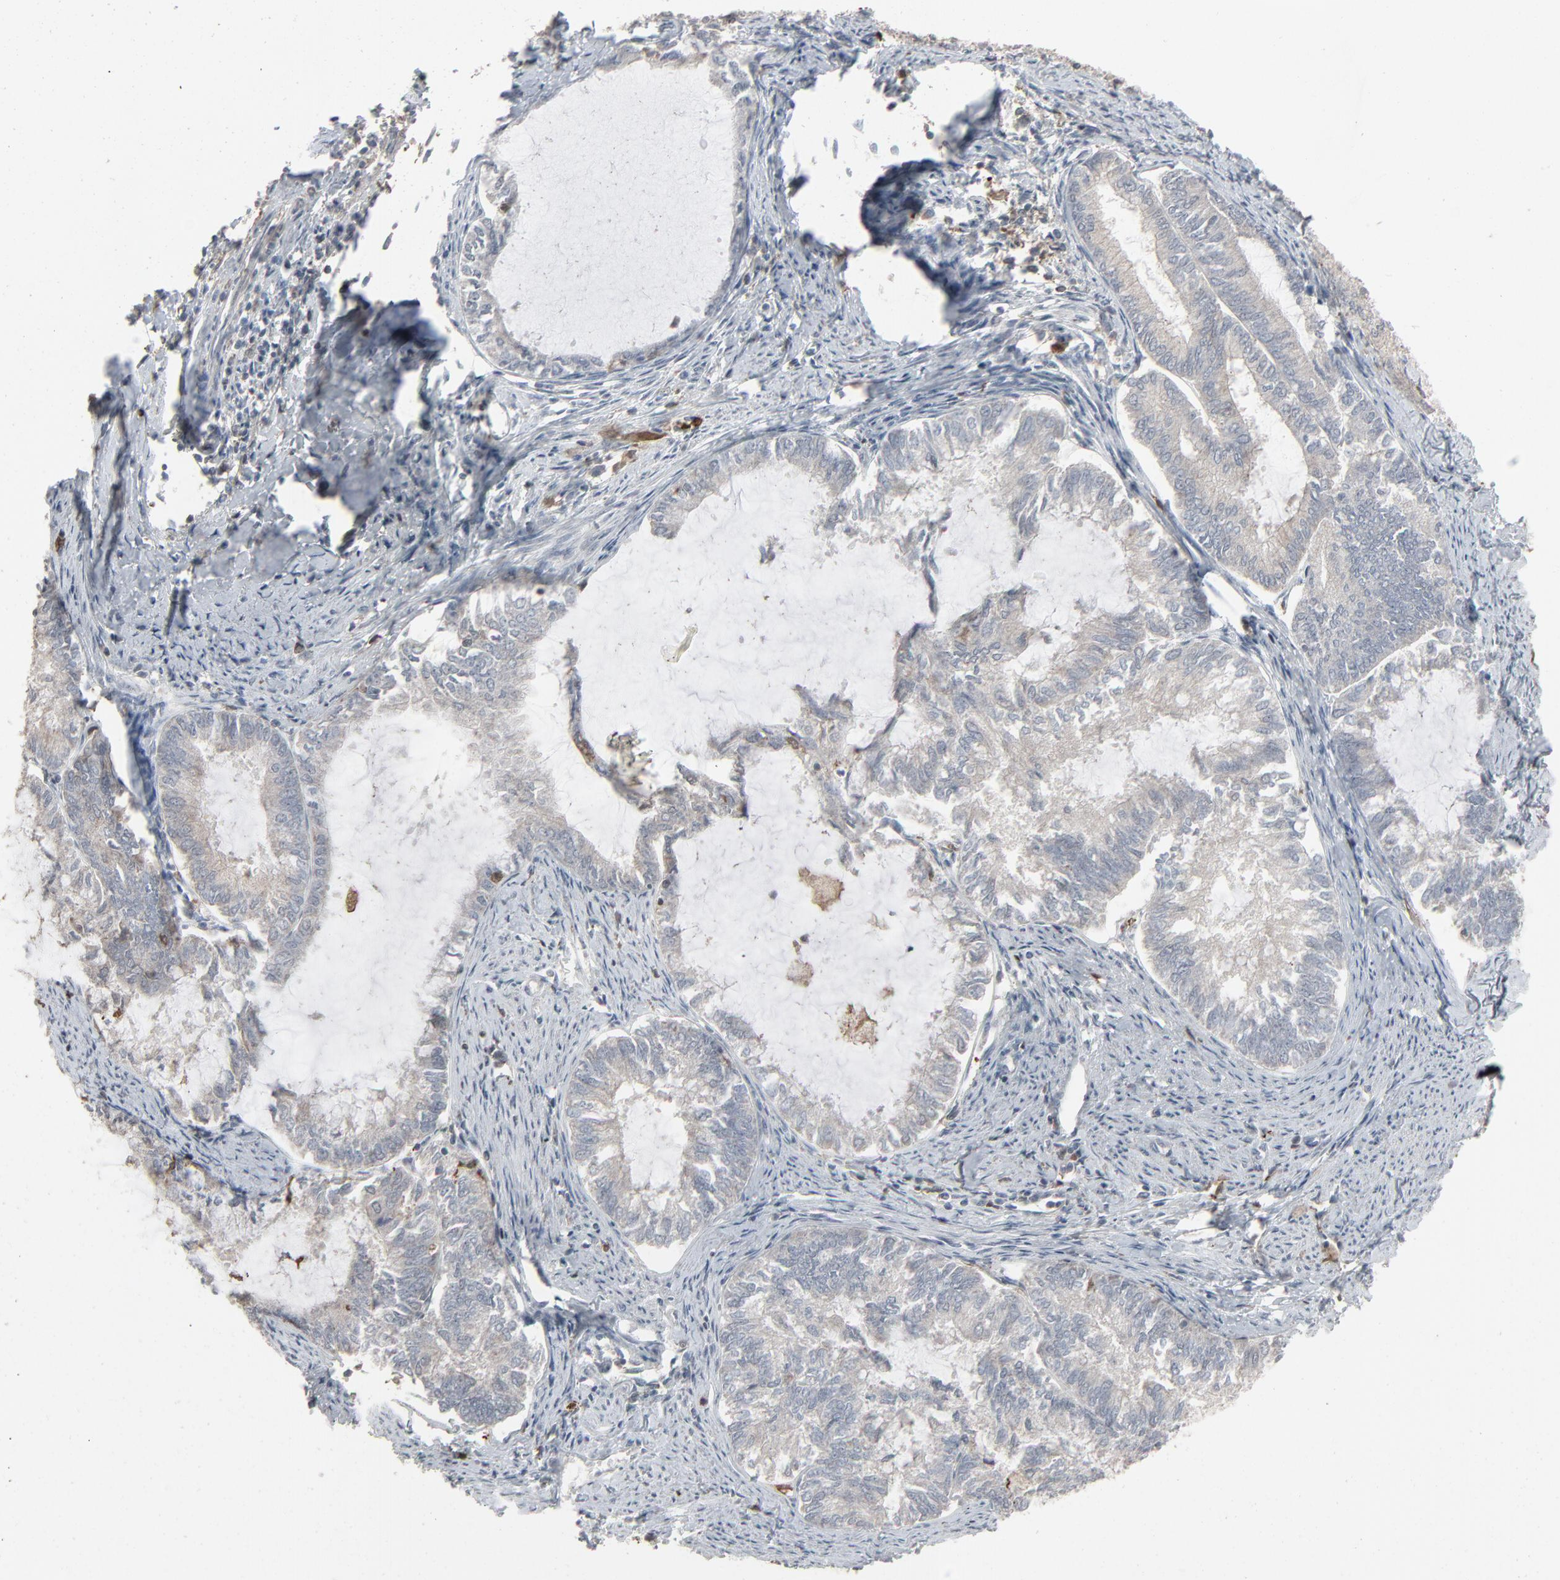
{"staining": {"intensity": "negative", "quantity": "none", "location": "none"}, "tissue": "endometrial cancer", "cell_type": "Tumor cells", "image_type": "cancer", "snomed": [{"axis": "morphology", "description": "Adenocarcinoma, NOS"}, {"axis": "topography", "description": "Endometrium"}], "caption": "Protein analysis of endometrial cancer shows no significant expression in tumor cells. (Stains: DAB (3,3'-diaminobenzidine) immunohistochemistry (IHC) with hematoxylin counter stain, Microscopy: brightfield microscopy at high magnification).", "gene": "DOCK8", "patient": {"sex": "female", "age": 86}}